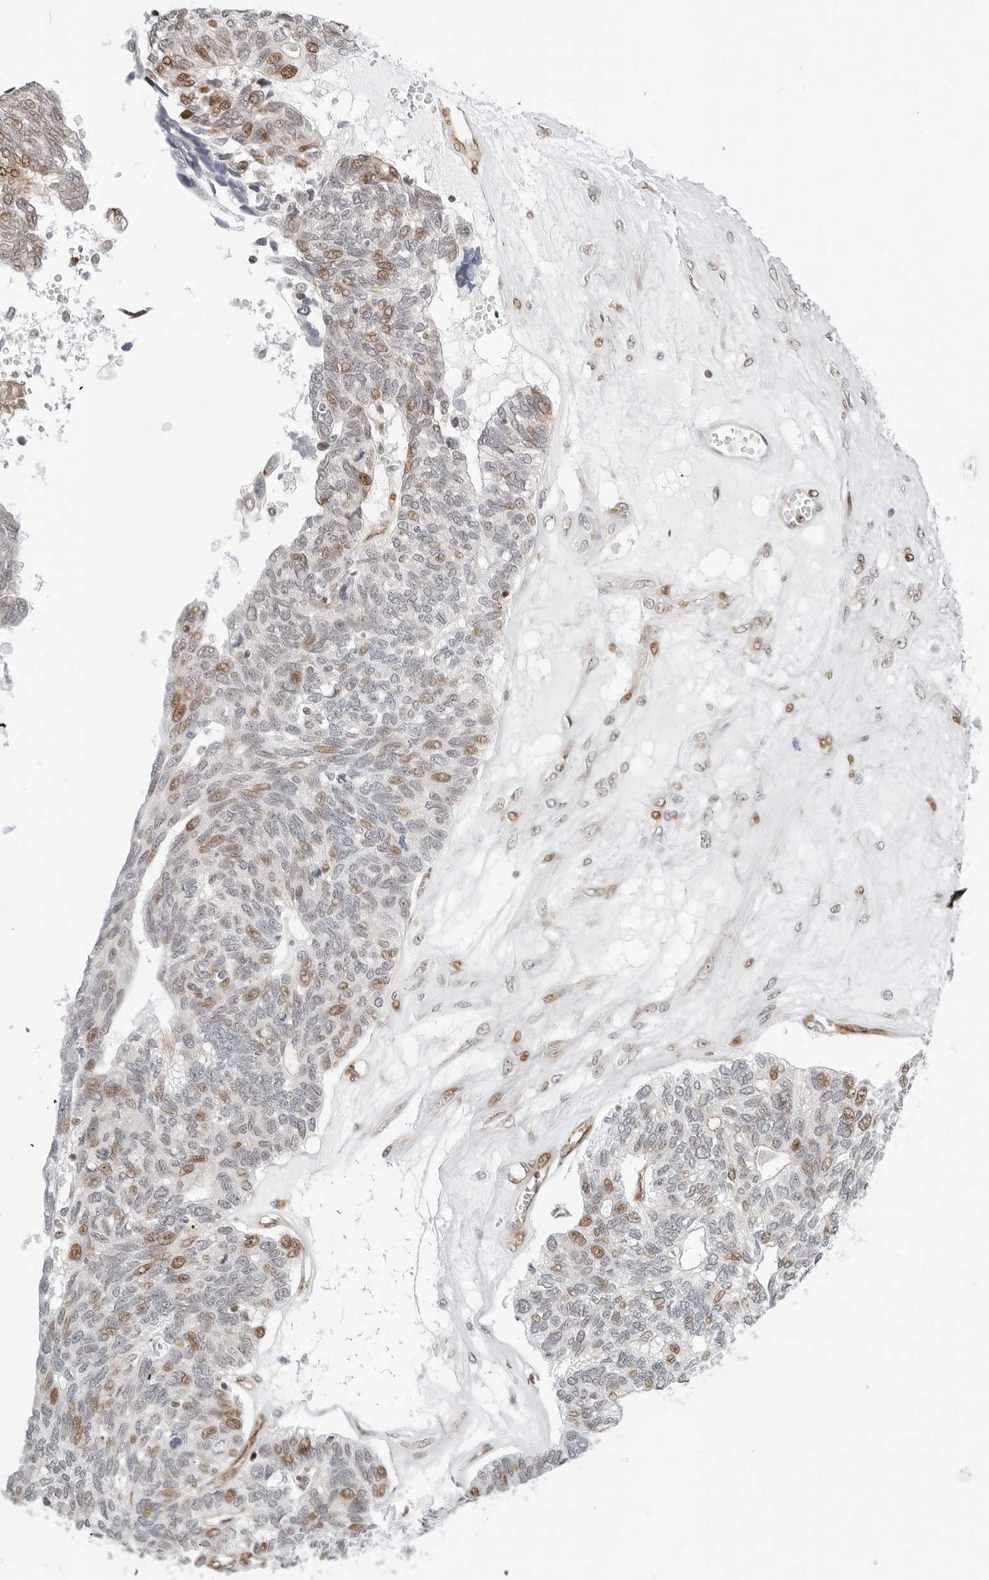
{"staining": {"intensity": "moderate", "quantity": "<25%", "location": "nuclear"}, "tissue": "ovarian cancer", "cell_type": "Tumor cells", "image_type": "cancer", "snomed": [{"axis": "morphology", "description": "Cystadenocarcinoma, serous, NOS"}, {"axis": "topography", "description": "Ovary"}], "caption": "There is low levels of moderate nuclear positivity in tumor cells of ovarian cancer, as demonstrated by immunohistochemical staining (brown color).", "gene": "ZNF613", "patient": {"sex": "female", "age": 79}}